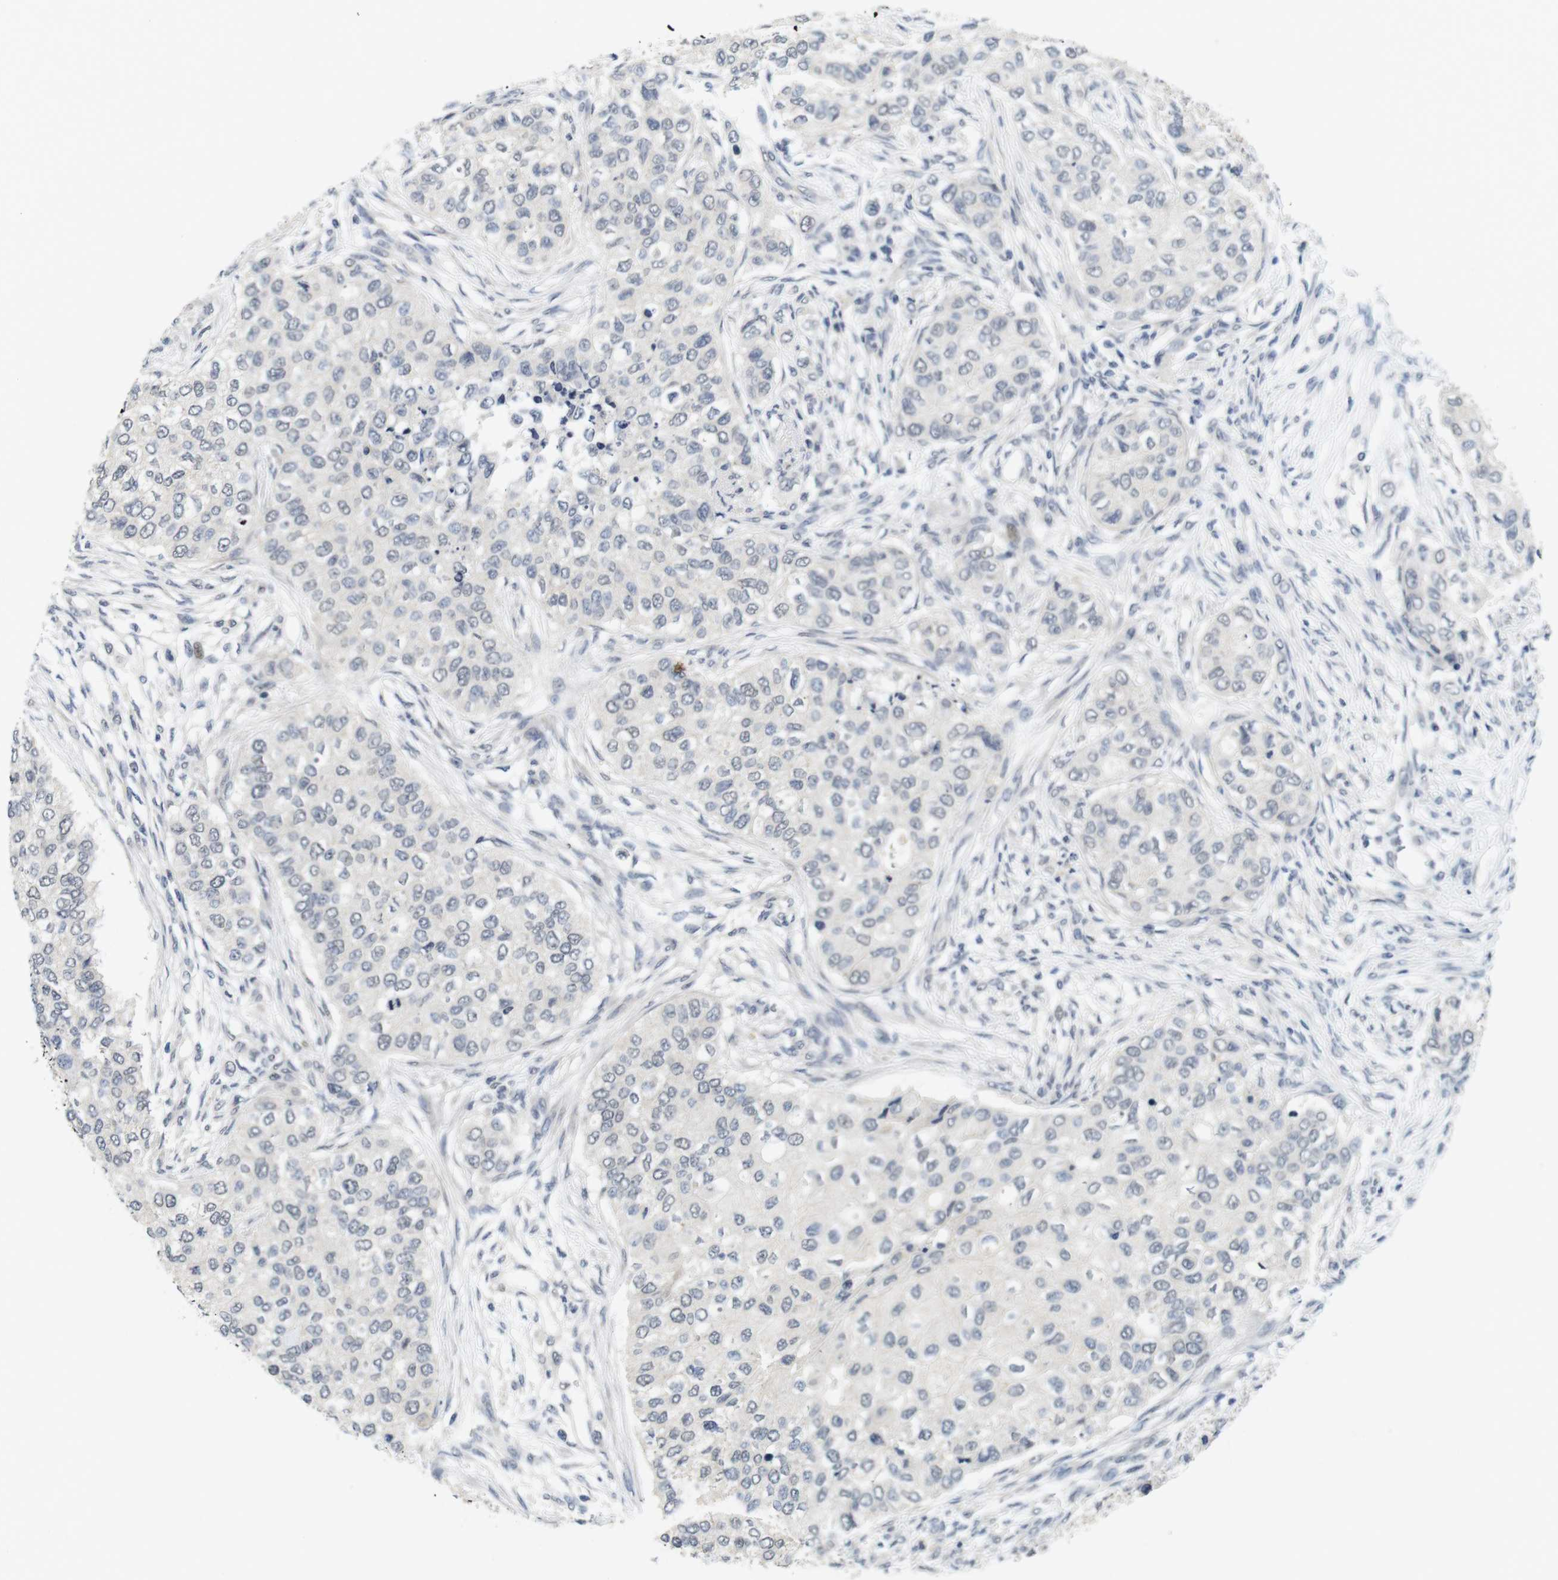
{"staining": {"intensity": "negative", "quantity": "none", "location": "none"}, "tissue": "breast cancer", "cell_type": "Tumor cells", "image_type": "cancer", "snomed": [{"axis": "morphology", "description": "Normal tissue, NOS"}, {"axis": "morphology", "description": "Duct carcinoma"}, {"axis": "topography", "description": "Breast"}], "caption": "The IHC image has no significant staining in tumor cells of invasive ductal carcinoma (breast) tissue.", "gene": "SKP2", "patient": {"sex": "female", "age": 49}}